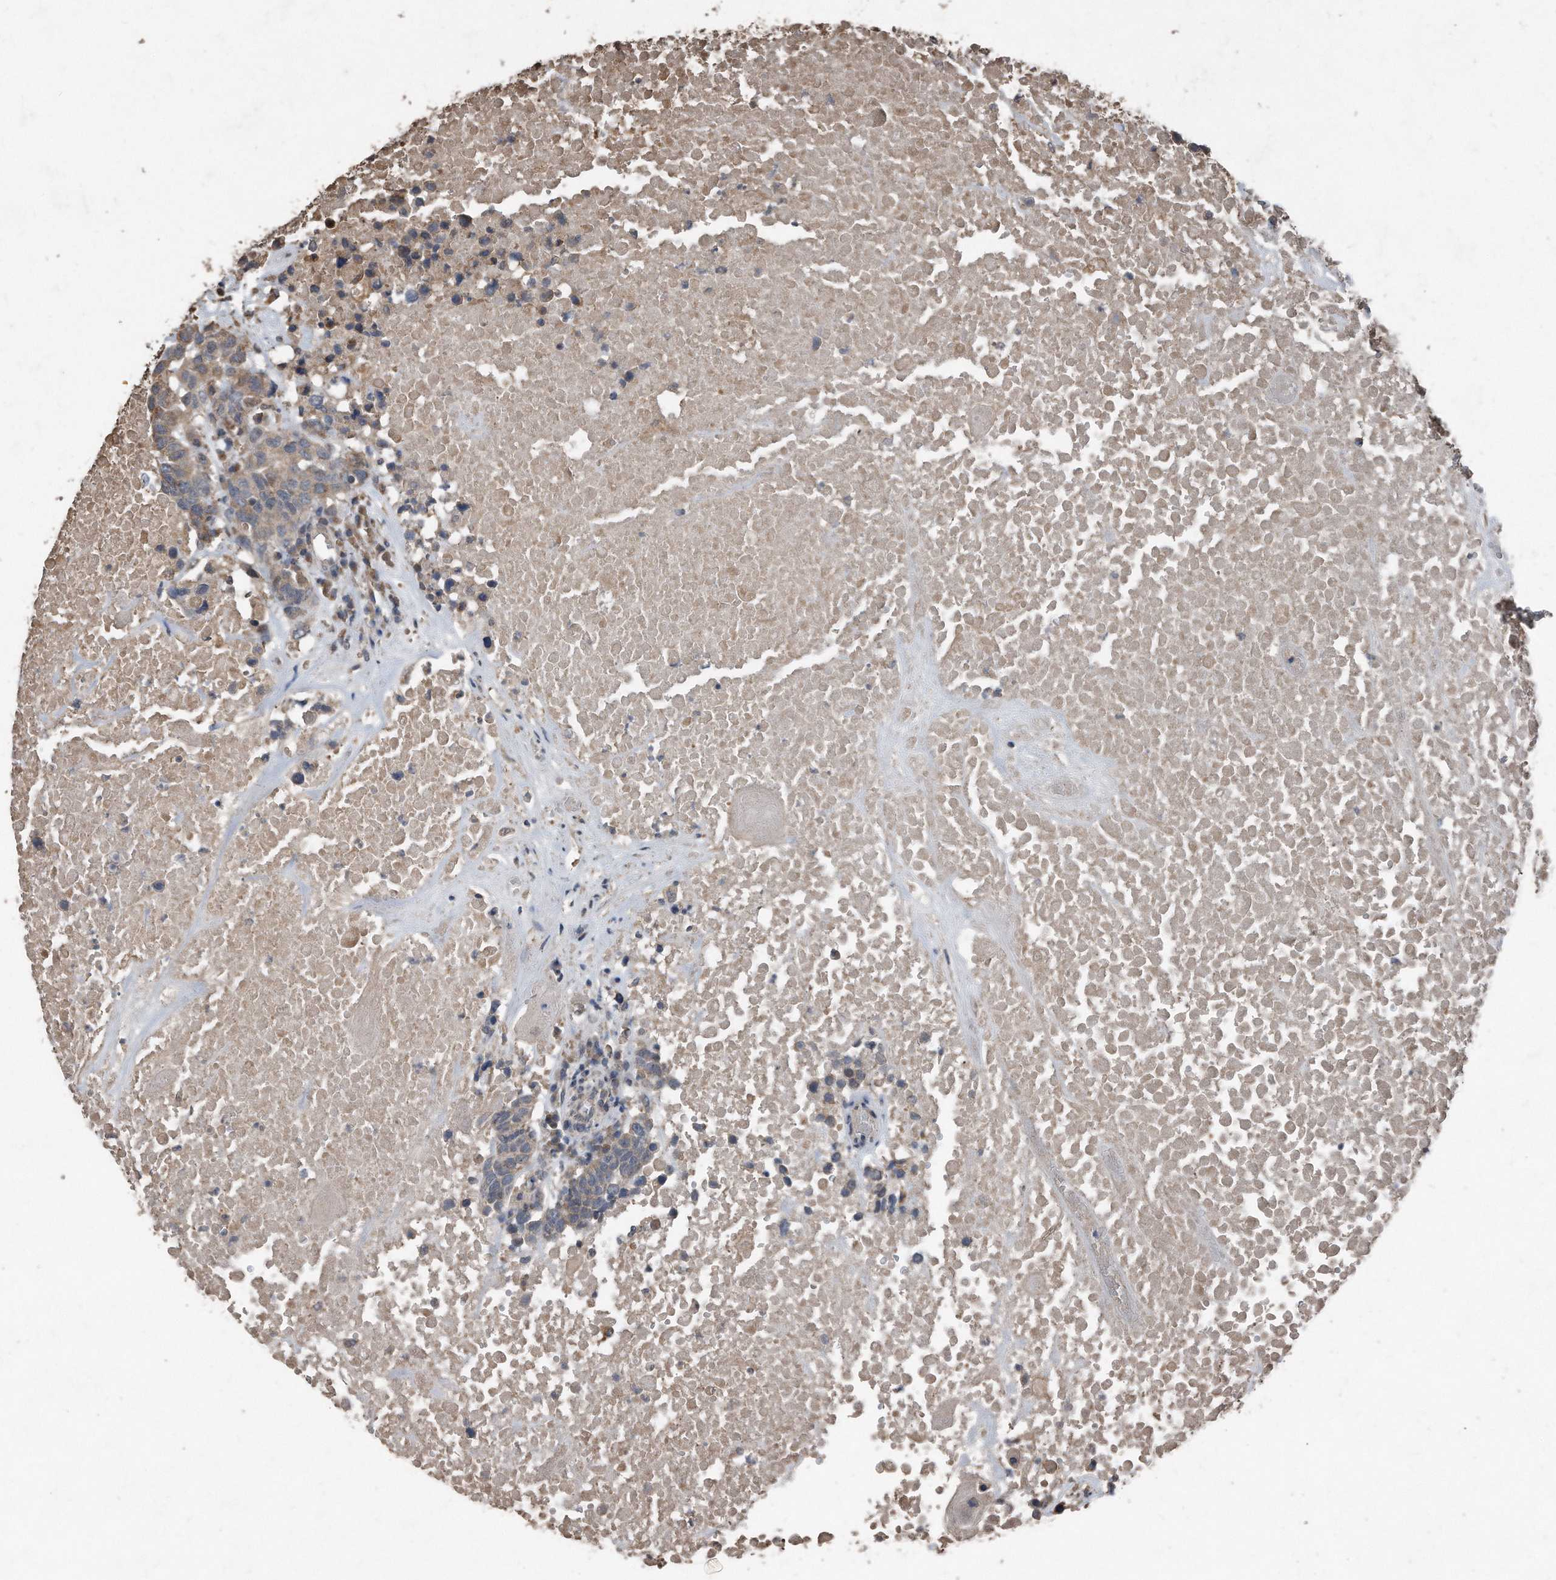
{"staining": {"intensity": "weak", "quantity": "<25%", "location": "cytoplasmic/membranous"}, "tissue": "head and neck cancer", "cell_type": "Tumor cells", "image_type": "cancer", "snomed": [{"axis": "morphology", "description": "Squamous cell carcinoma, NOS"}, {"axis": "topography", "description": "Head-Neck"}], "caption": "There is no significant positivity in tumor cells of squamous cell carcinoma (head and neck). Nuclei are stained in blue.", "gene": "ANKRD10", "patient": {"sex": "male", "age": 66}}